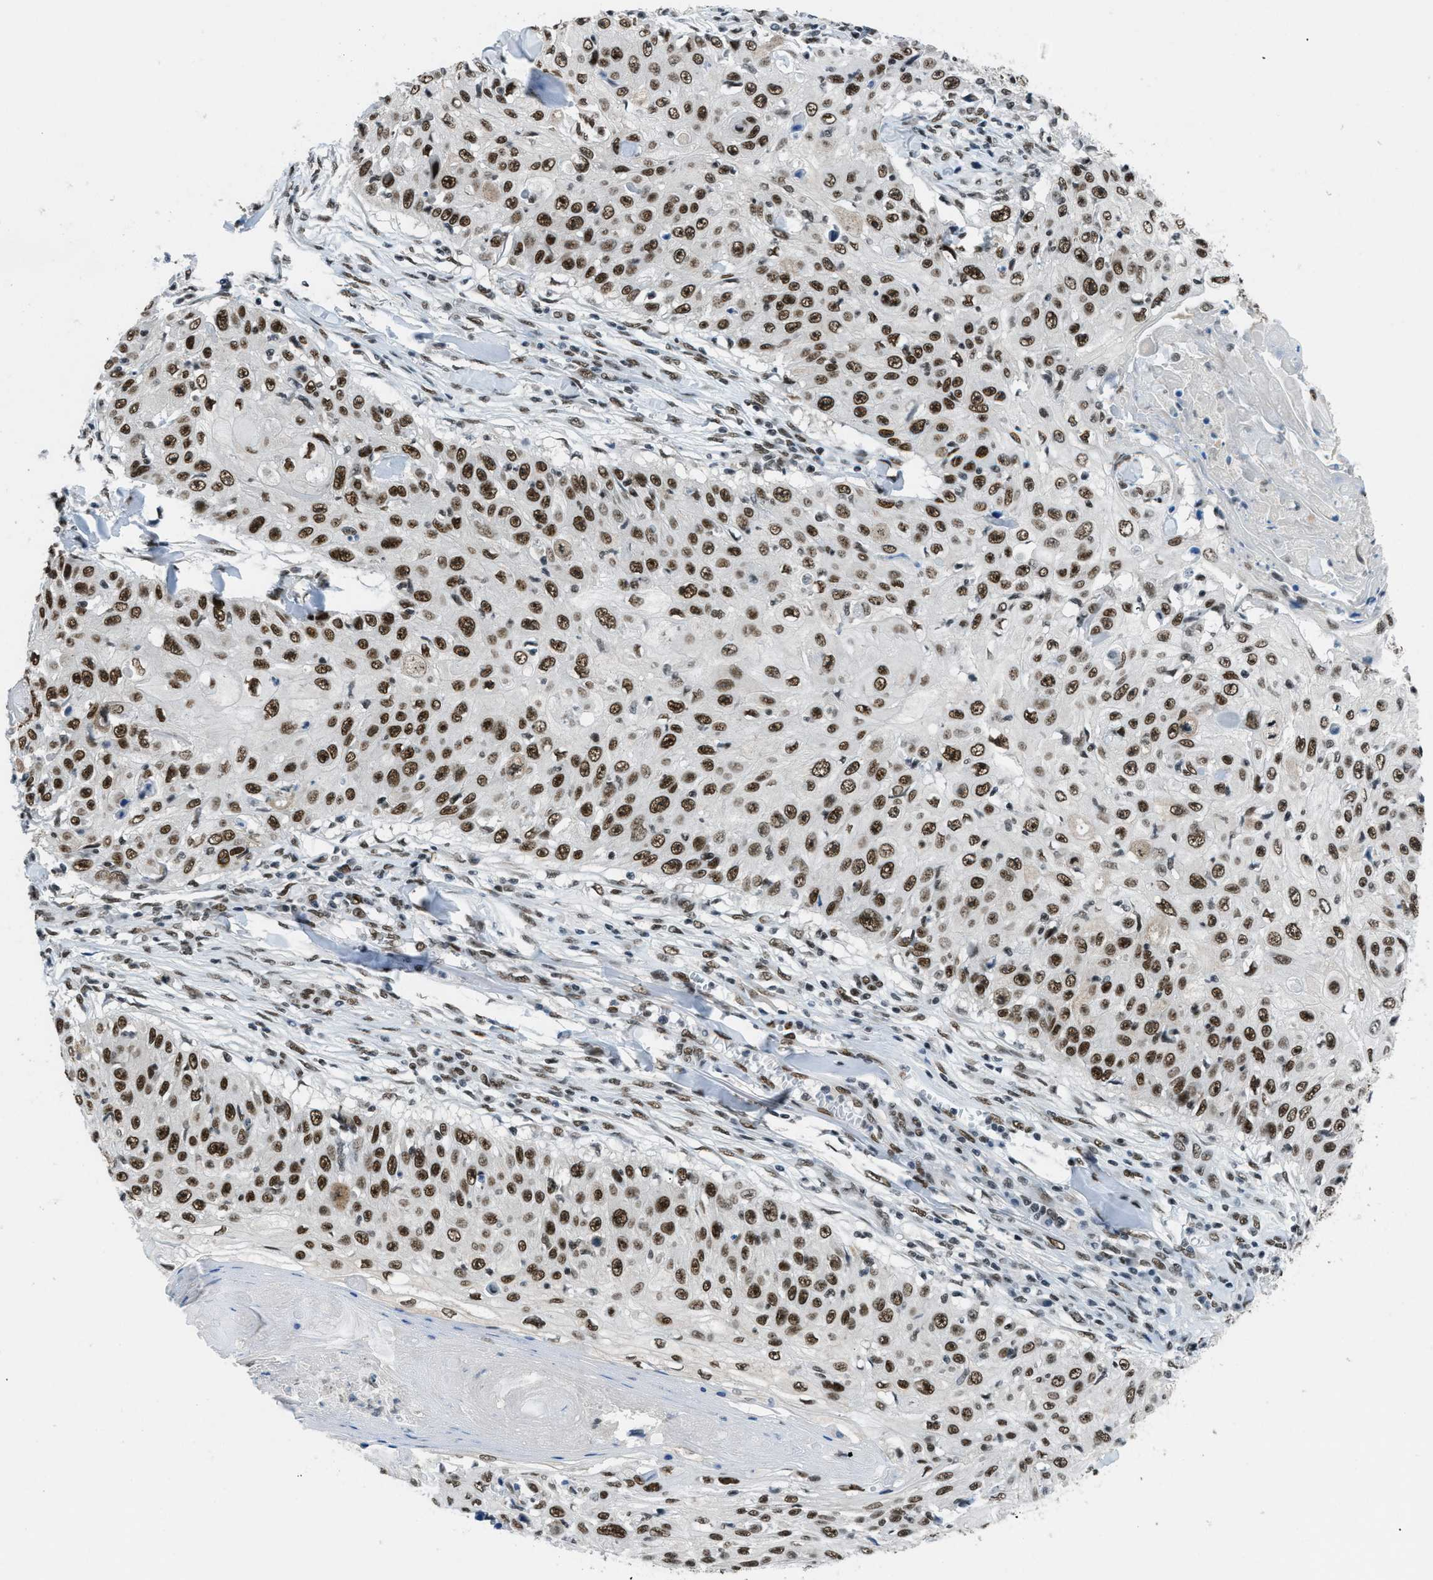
{"staining": {"intensity": "strong", "quantity": ">75%", "location": "nuclear"}, "tissue": "skin cancer", "cell_type": "Tumor cells", "image_type": "cancer", "snomed": [{"axis": "morphology", "description": "Squamous cell carcinoma, NOS"}, {"axis": "topography", "description": "Skin"}], "caption": "Human squamous cell carcinoma (skin) stained with a protein marker shows strong staining in tumor cells.", "gene": "GATAD2B", "patient": {"sex": "male", "age": 86}}